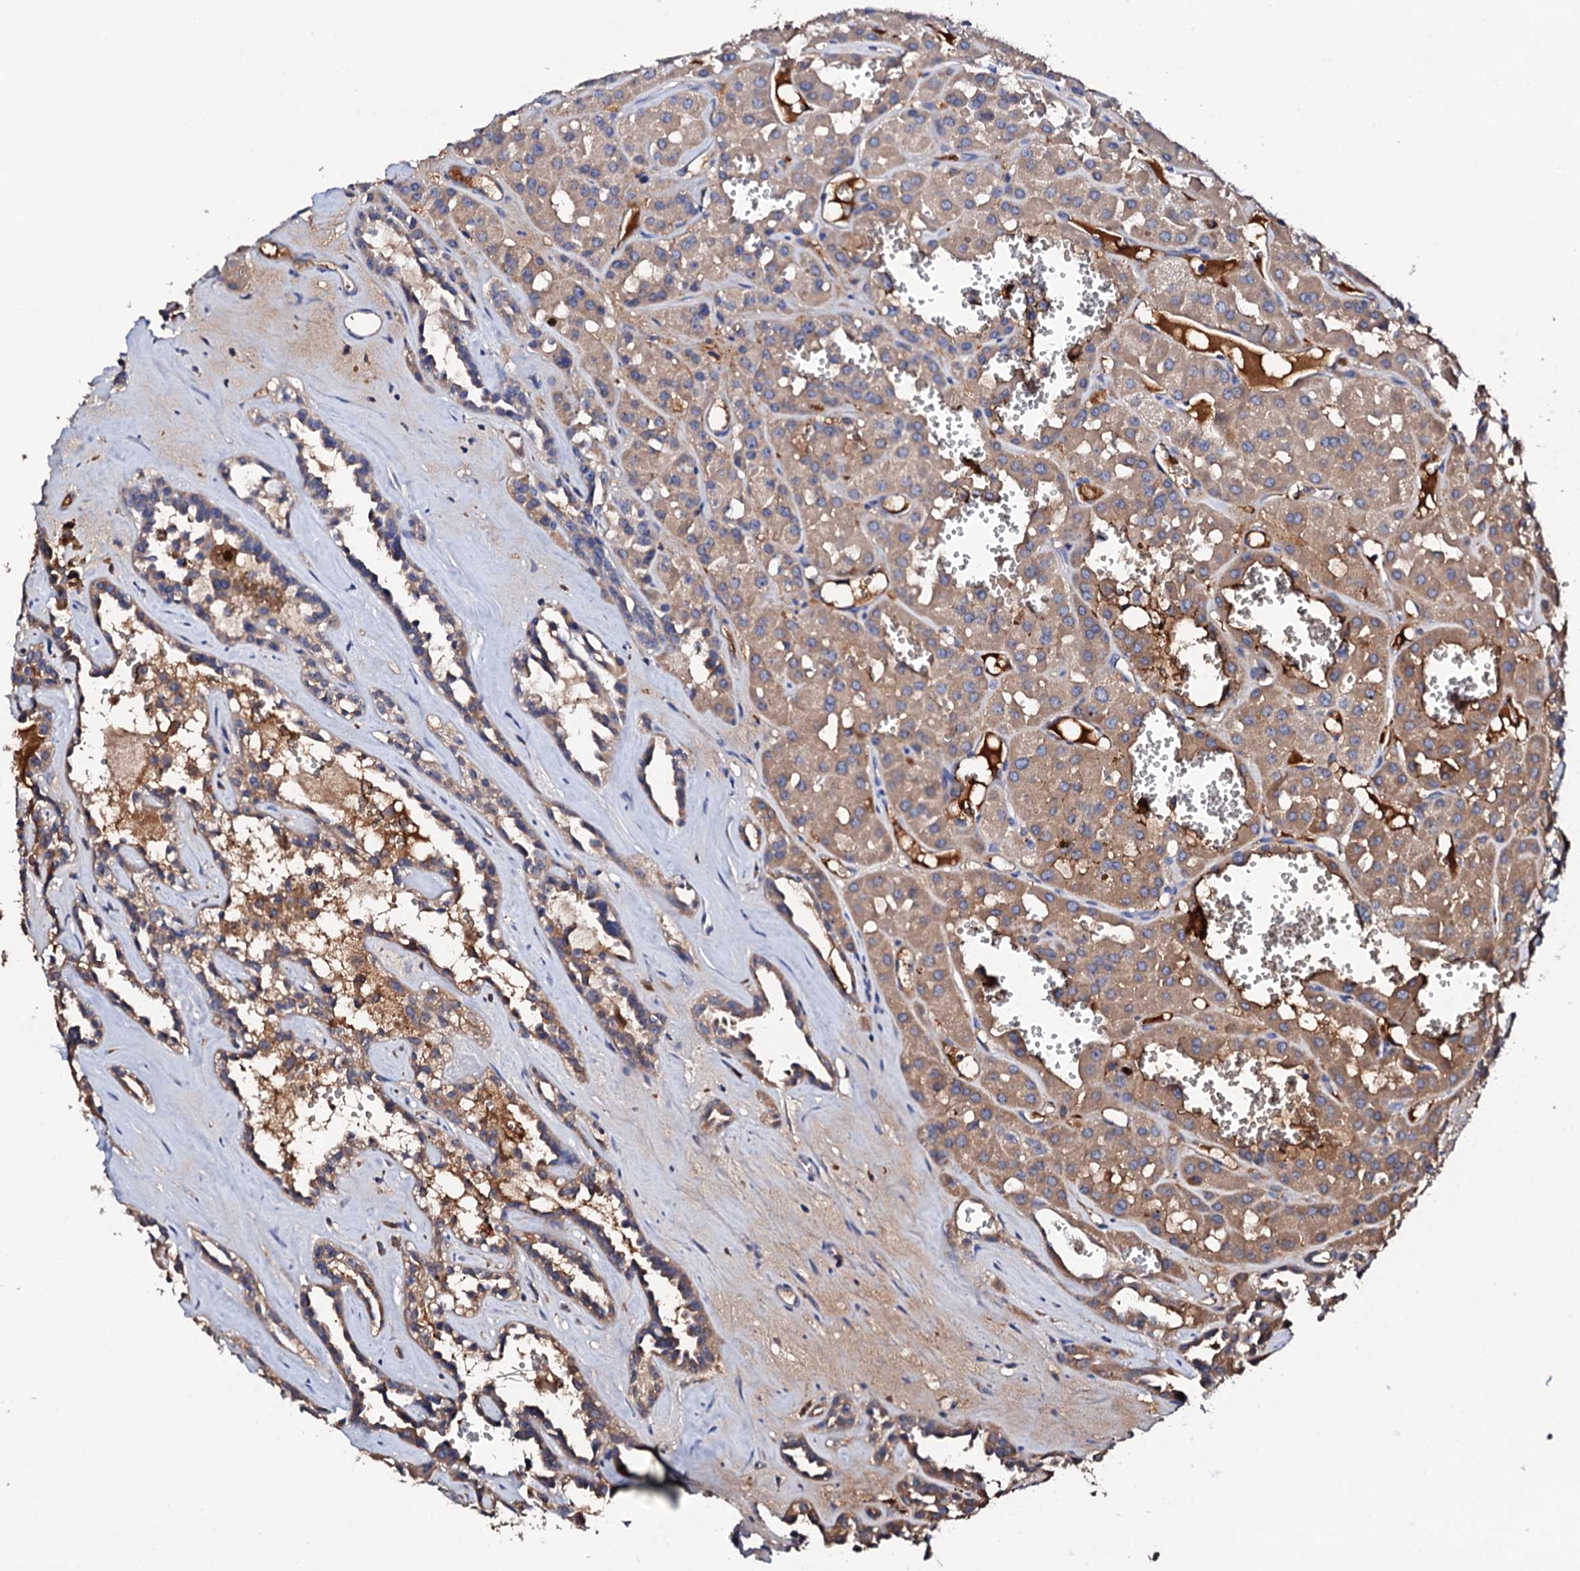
{"staining": {"intensity": "moderate", "quantity": ">75%", "location": "cytoplasmic/membranous"}, "tissue": "renal cancer", "cell_type": "Tumor cells", "image_type": "cancer", "snomed": [{"axis": "morphology", "description": "Carcinoma, NOS"}, {"axis": "topography", "description": "Kidney"}], "caption": "Human carcinoma (renal) stained for a protein (brown) shows moderate cytoplasmic/membranous positive staining in approximately >75% of tumor cells.", "gene": "TCAF2", "patient": {"sex": "female", "age": 75}}